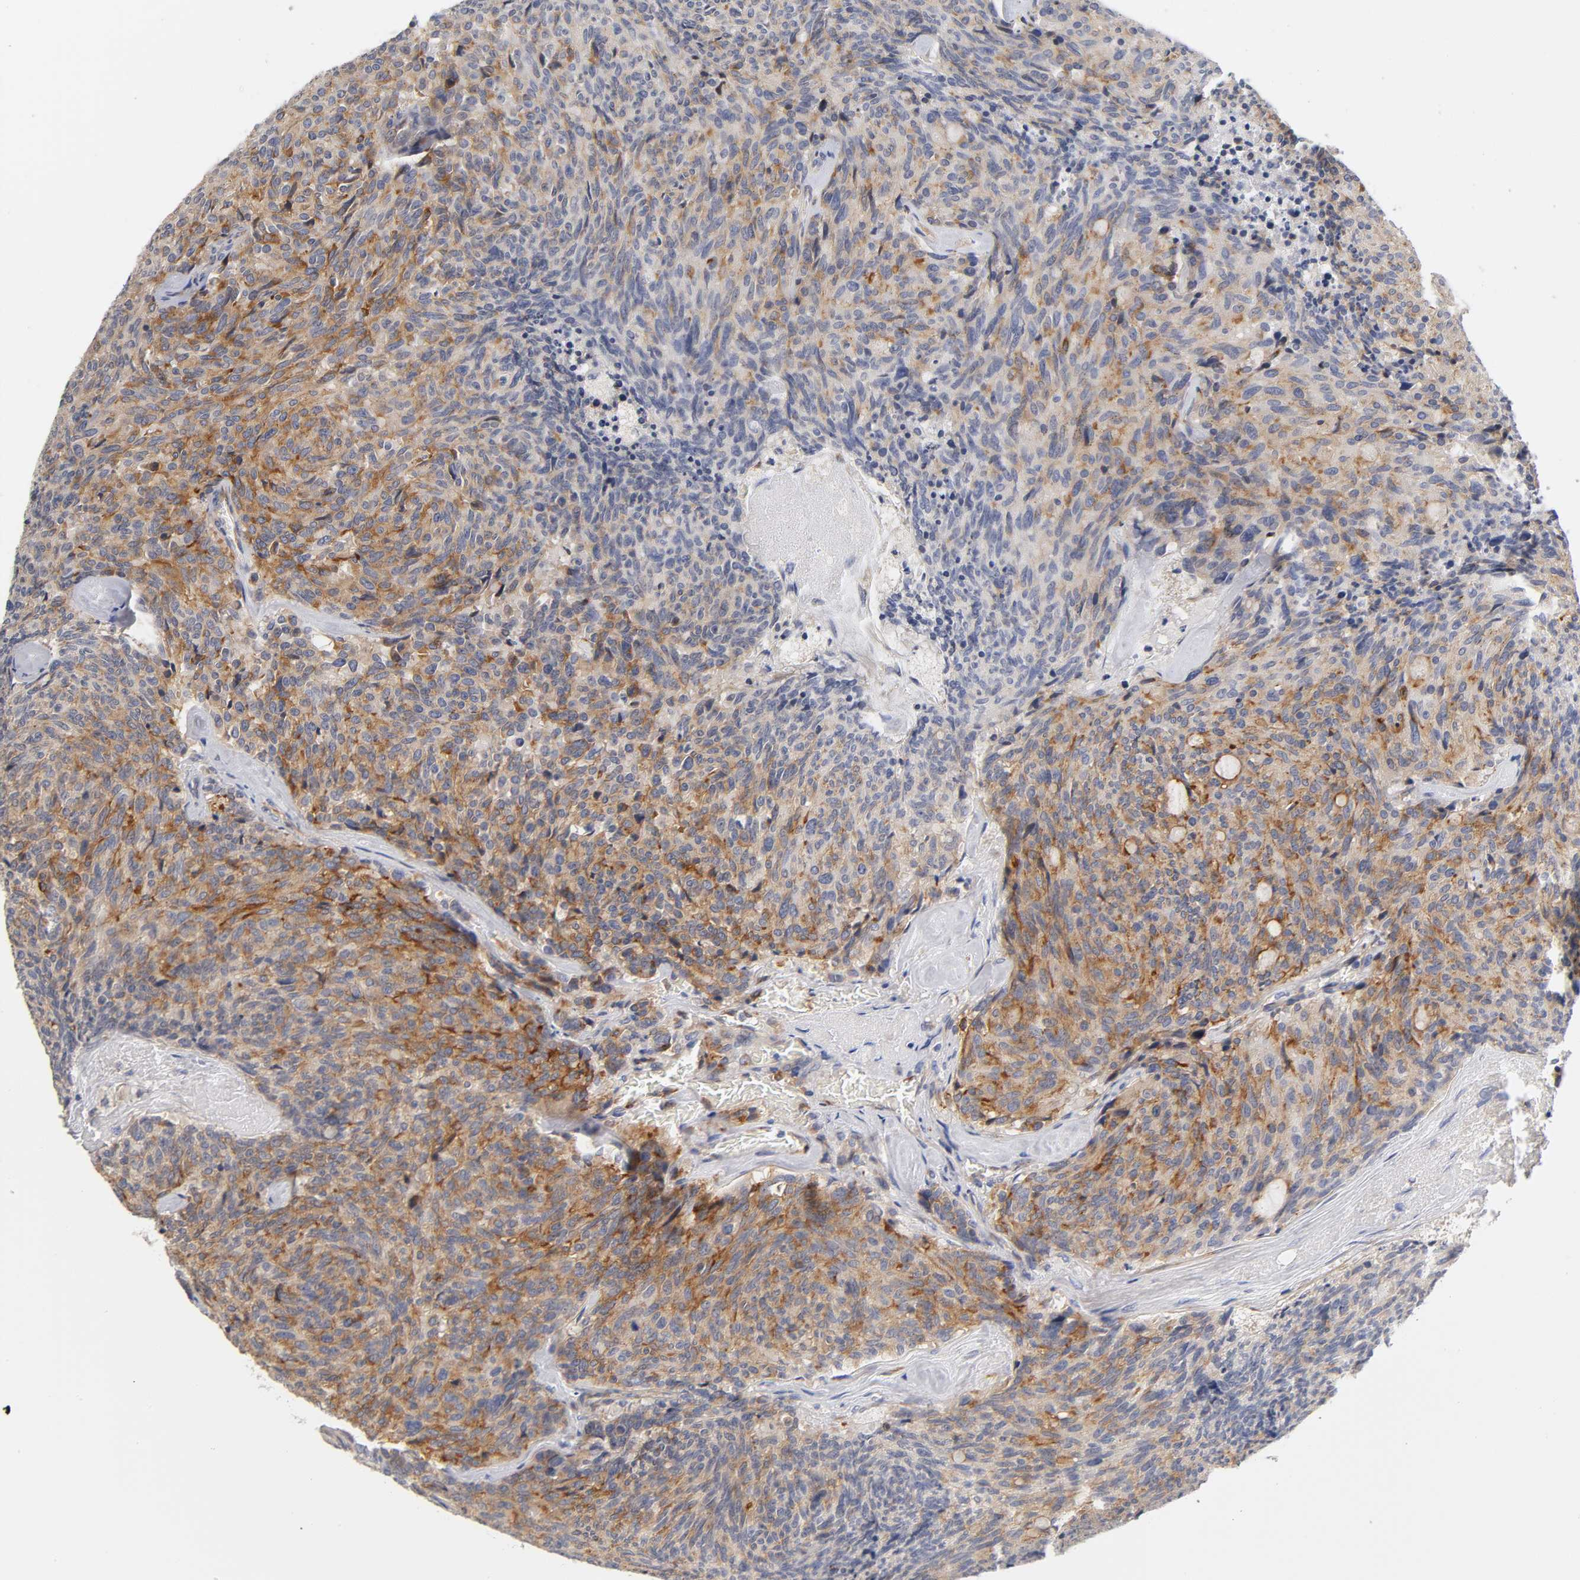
{"staining": {"intensity": "weak", "quantity": ">75%", "location": "cytoplasmic/membranous"}, "tissue": "carcinoid", "cell_type": "Tumor cells", "image_type": "cancer", "snomed": [{"axis": "morphology", "description": "Carcinoid, malignant, NOS"}, {"axis": "topography", "description": "Pancreas"}], "caption": "Brown immunohistochemical staining in malignant carcinoid displays weak cytoplasmic/membranous staining in about >75% of tumor cells. (IHC, brightfield microscopy, high magnification).", "gene": "LAMB1", "patient": {"sex": "female", "age": 54}}